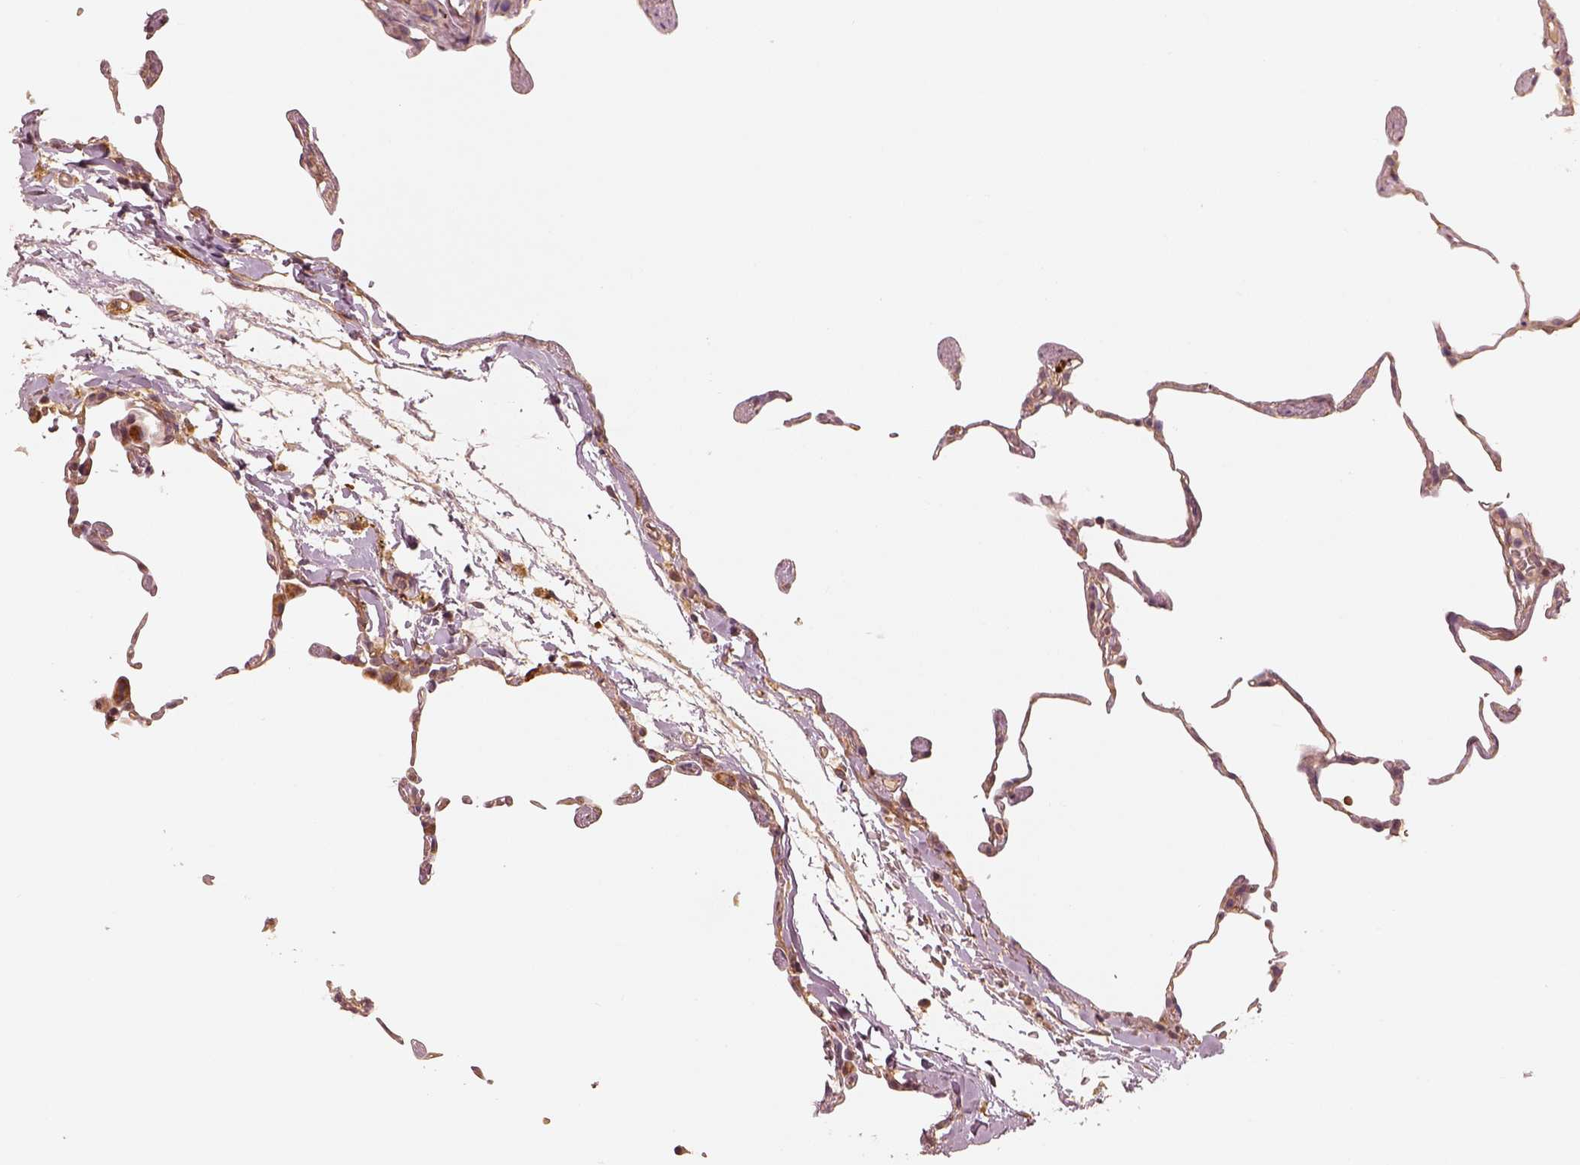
{"staining": {"intensity": "moderate", "quantity": ">75%", "location": "cytoplasmic/membranous"}, "tissue": "lung", "cell_type": "Alveolar cells", "image_type": "normal", "snomed": [{"axis": "morphology", "description": "Normal tissue, NOS"}, {"axis": "topography", "description": "Lung"}], "caption": "IHC staining of normal lung, which shows medium levels of moderate cytoplasmic/membranous positivity in approximately >75% of alveolar cells indicating moderate cytoplasmic/membranous protein staining. The staining was performed using DAB (brown) for protein detection and nuclei were counterstained in hematoxylin (blue).", "gene": "FSCN1", "patient": {"sex": "female", "age": 57}}